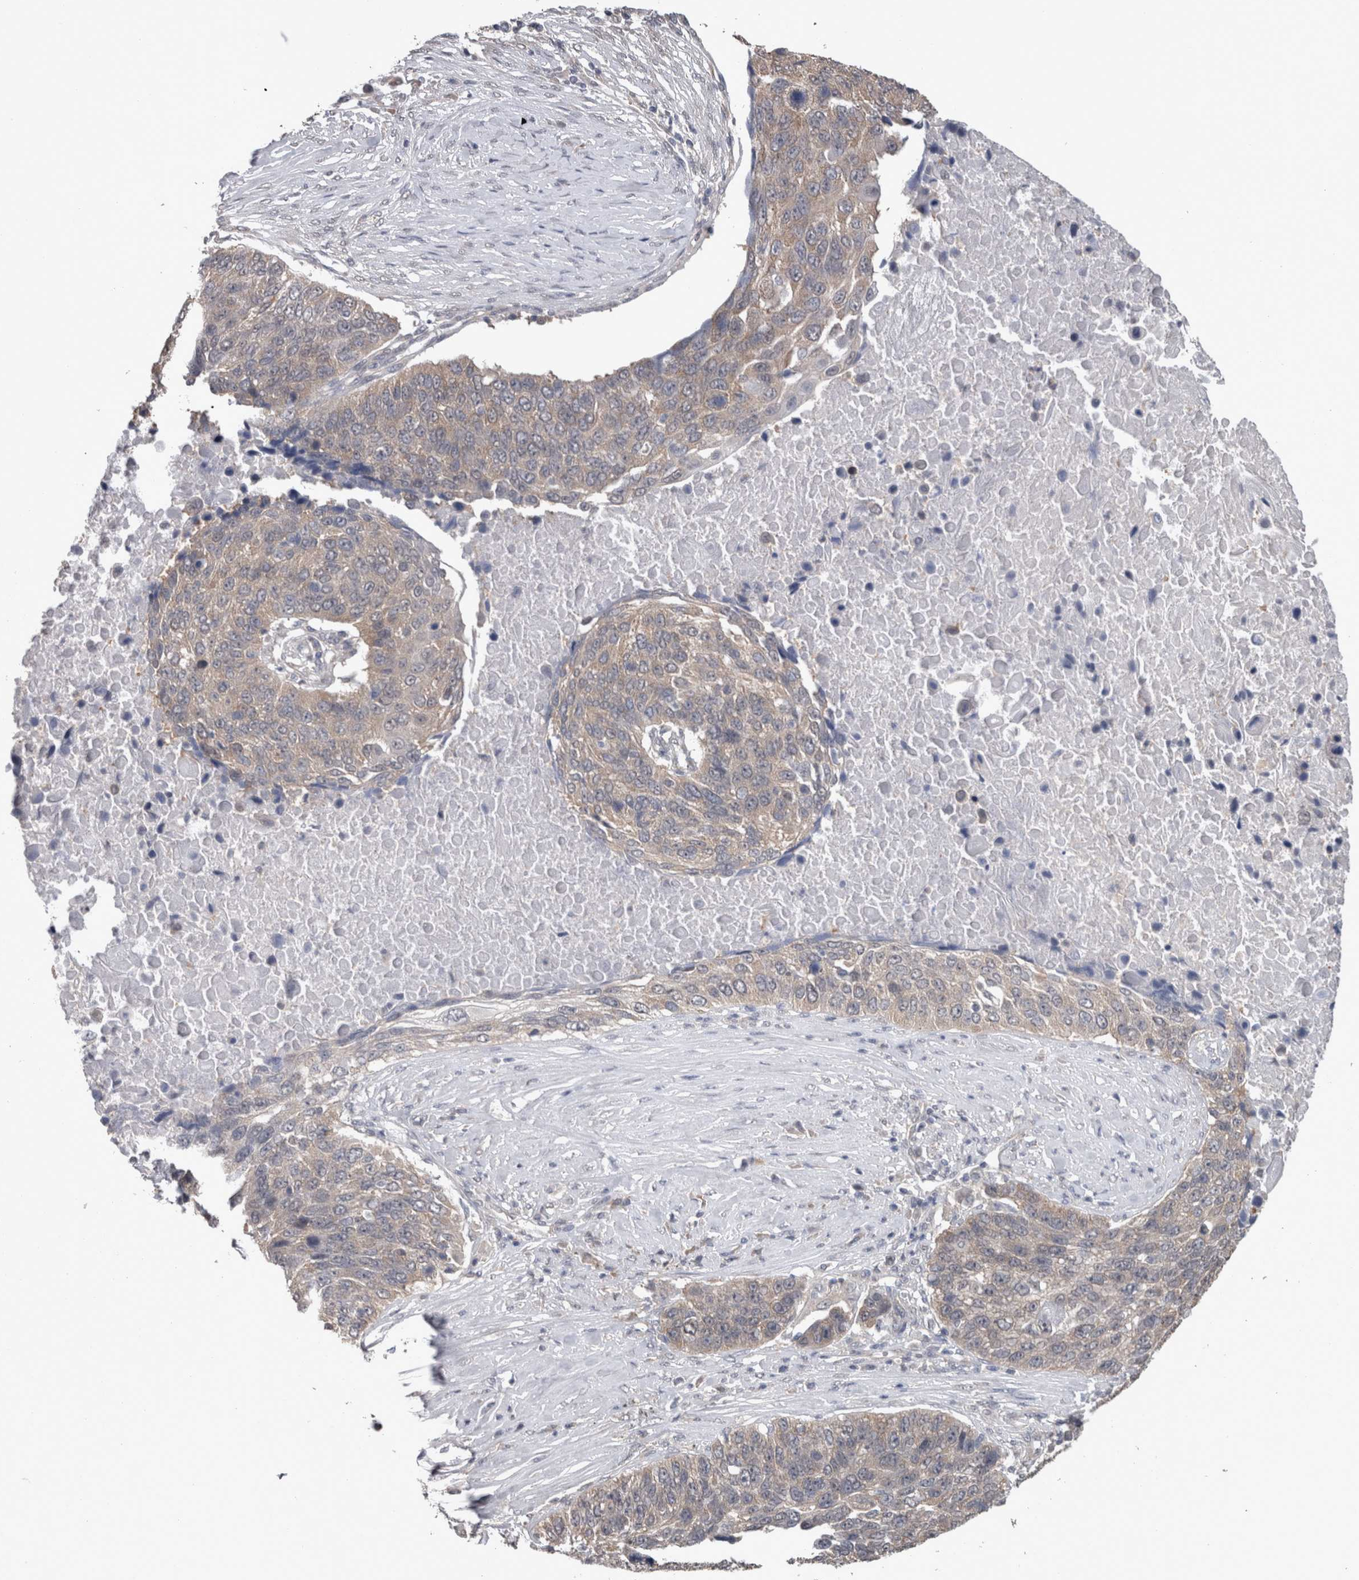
{"staining": {"intensity": "weak", "quantity": ">75%", "location": "cytoplasmic/membranous"}, "tissue": "lung cancer", "cell_type": "Tumor cells", "image_type": "cancer", "snomed": [{"axis": "morphology", "description": "Squamous cell carcinoma, NOS"}, {"axis": "topography", "description": "Lung"}], "caption": "This histopathology image reveals IHC staining of lung cancer (squamous cell carcinoma), with low weak cytoplasmic/membranous expression in approximately >75% of tumor cells.", "gene": "DDX6", "patient": {"sex": "male", "age": 66}}